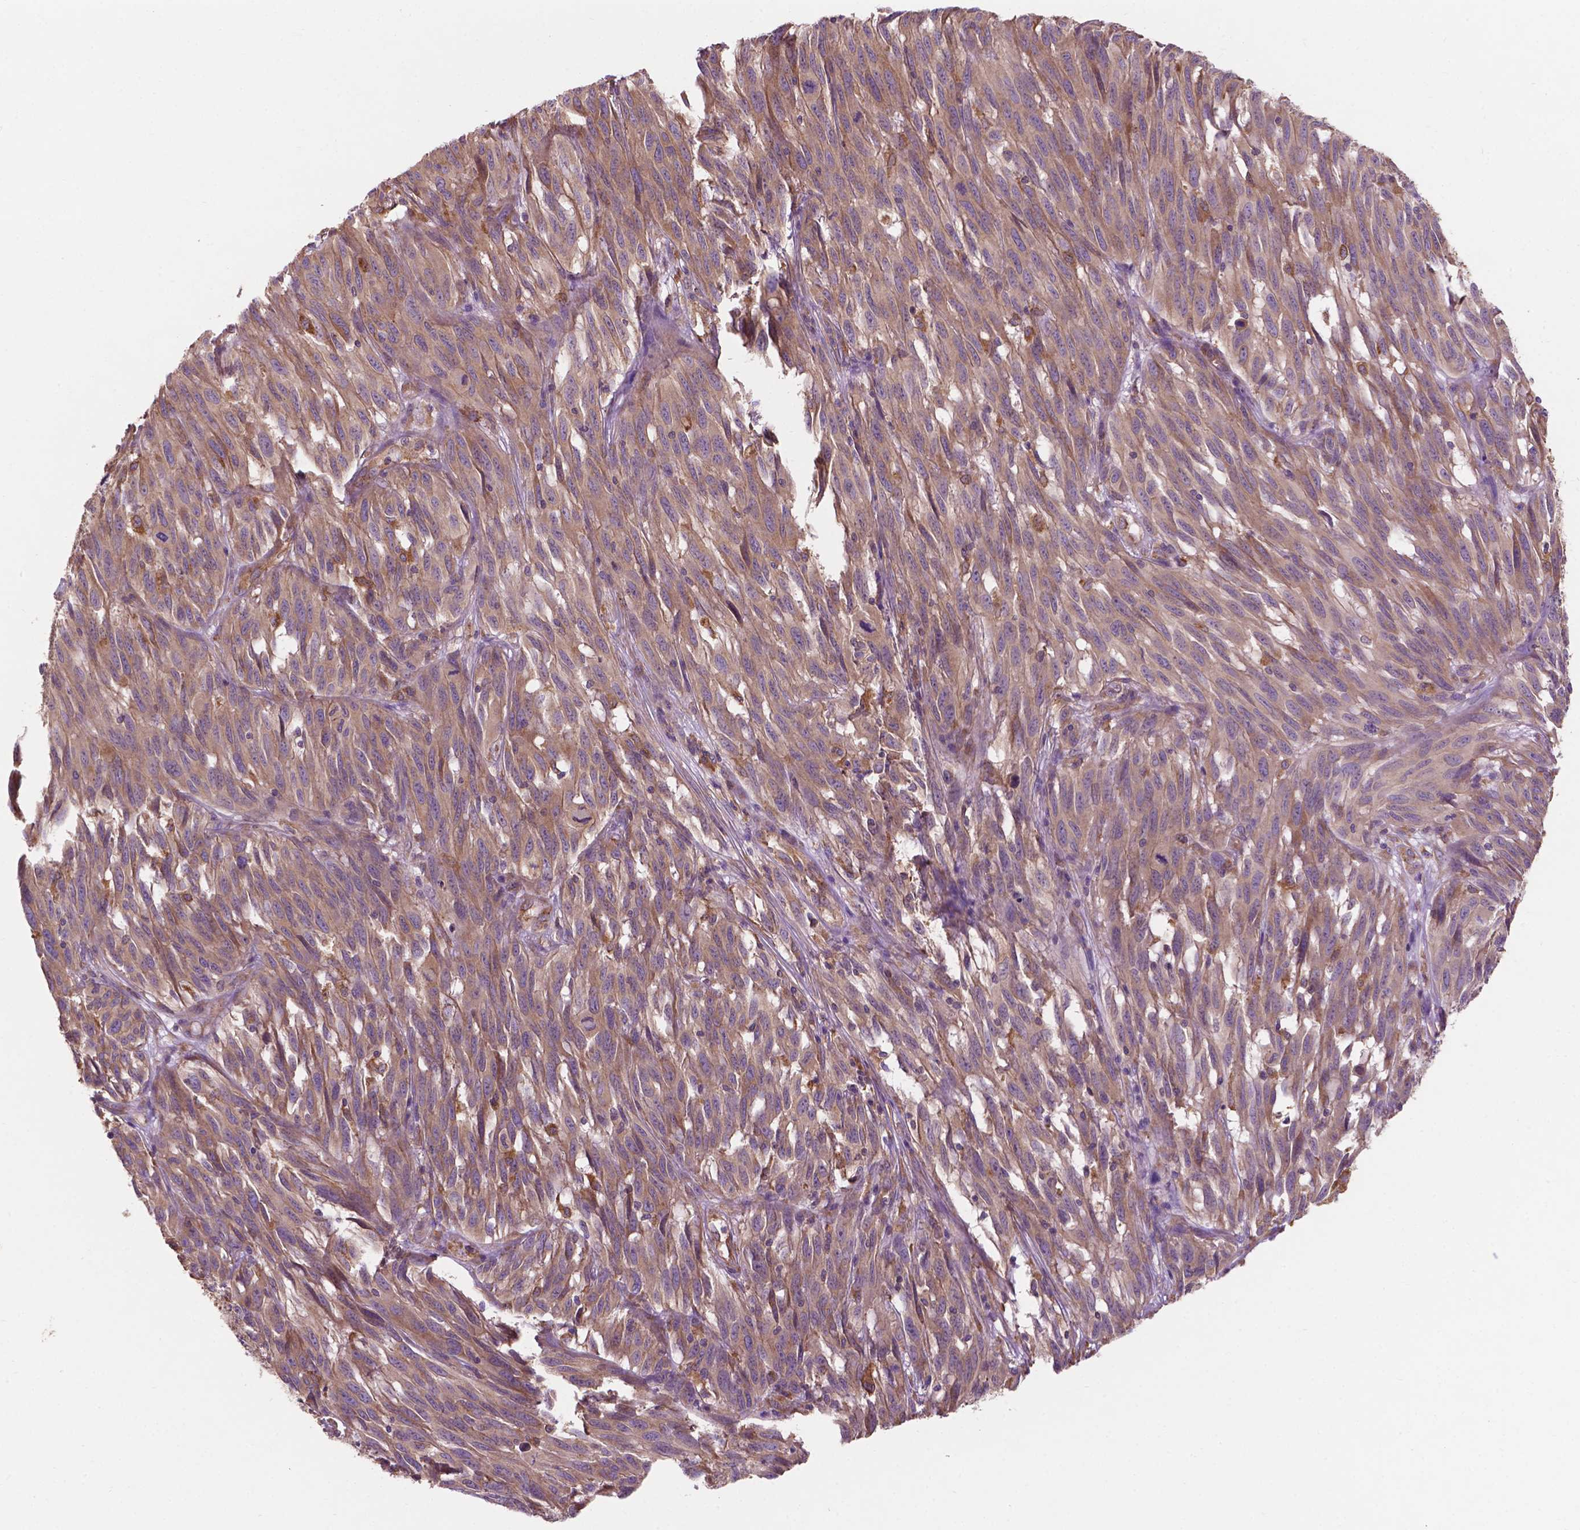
{"staining": {"intensity": "moderate", "quantity": ">75%", "location": "cytoplasmic/membranous"}, "tissue": "melanoma", "cell_type": "Tumor cells", "image_type": "cancer", "snomed": [{"axis": "morphology", "description": "Malignant melanoma, NOS"}, {"axis": "topography", "description": "Vulva, labia, clitoris and Bartholin´s gland, NO"}], "caption": "A high-resolution histopathology image shows immunohistochemistry (IHC) staining of melanoma, which demonstrates moderate cytoplasmic/membranous positivity in about >75% of tumor cells.", "gene": "CCDC71L", "patient": {"sex": "female", "age": 75}}